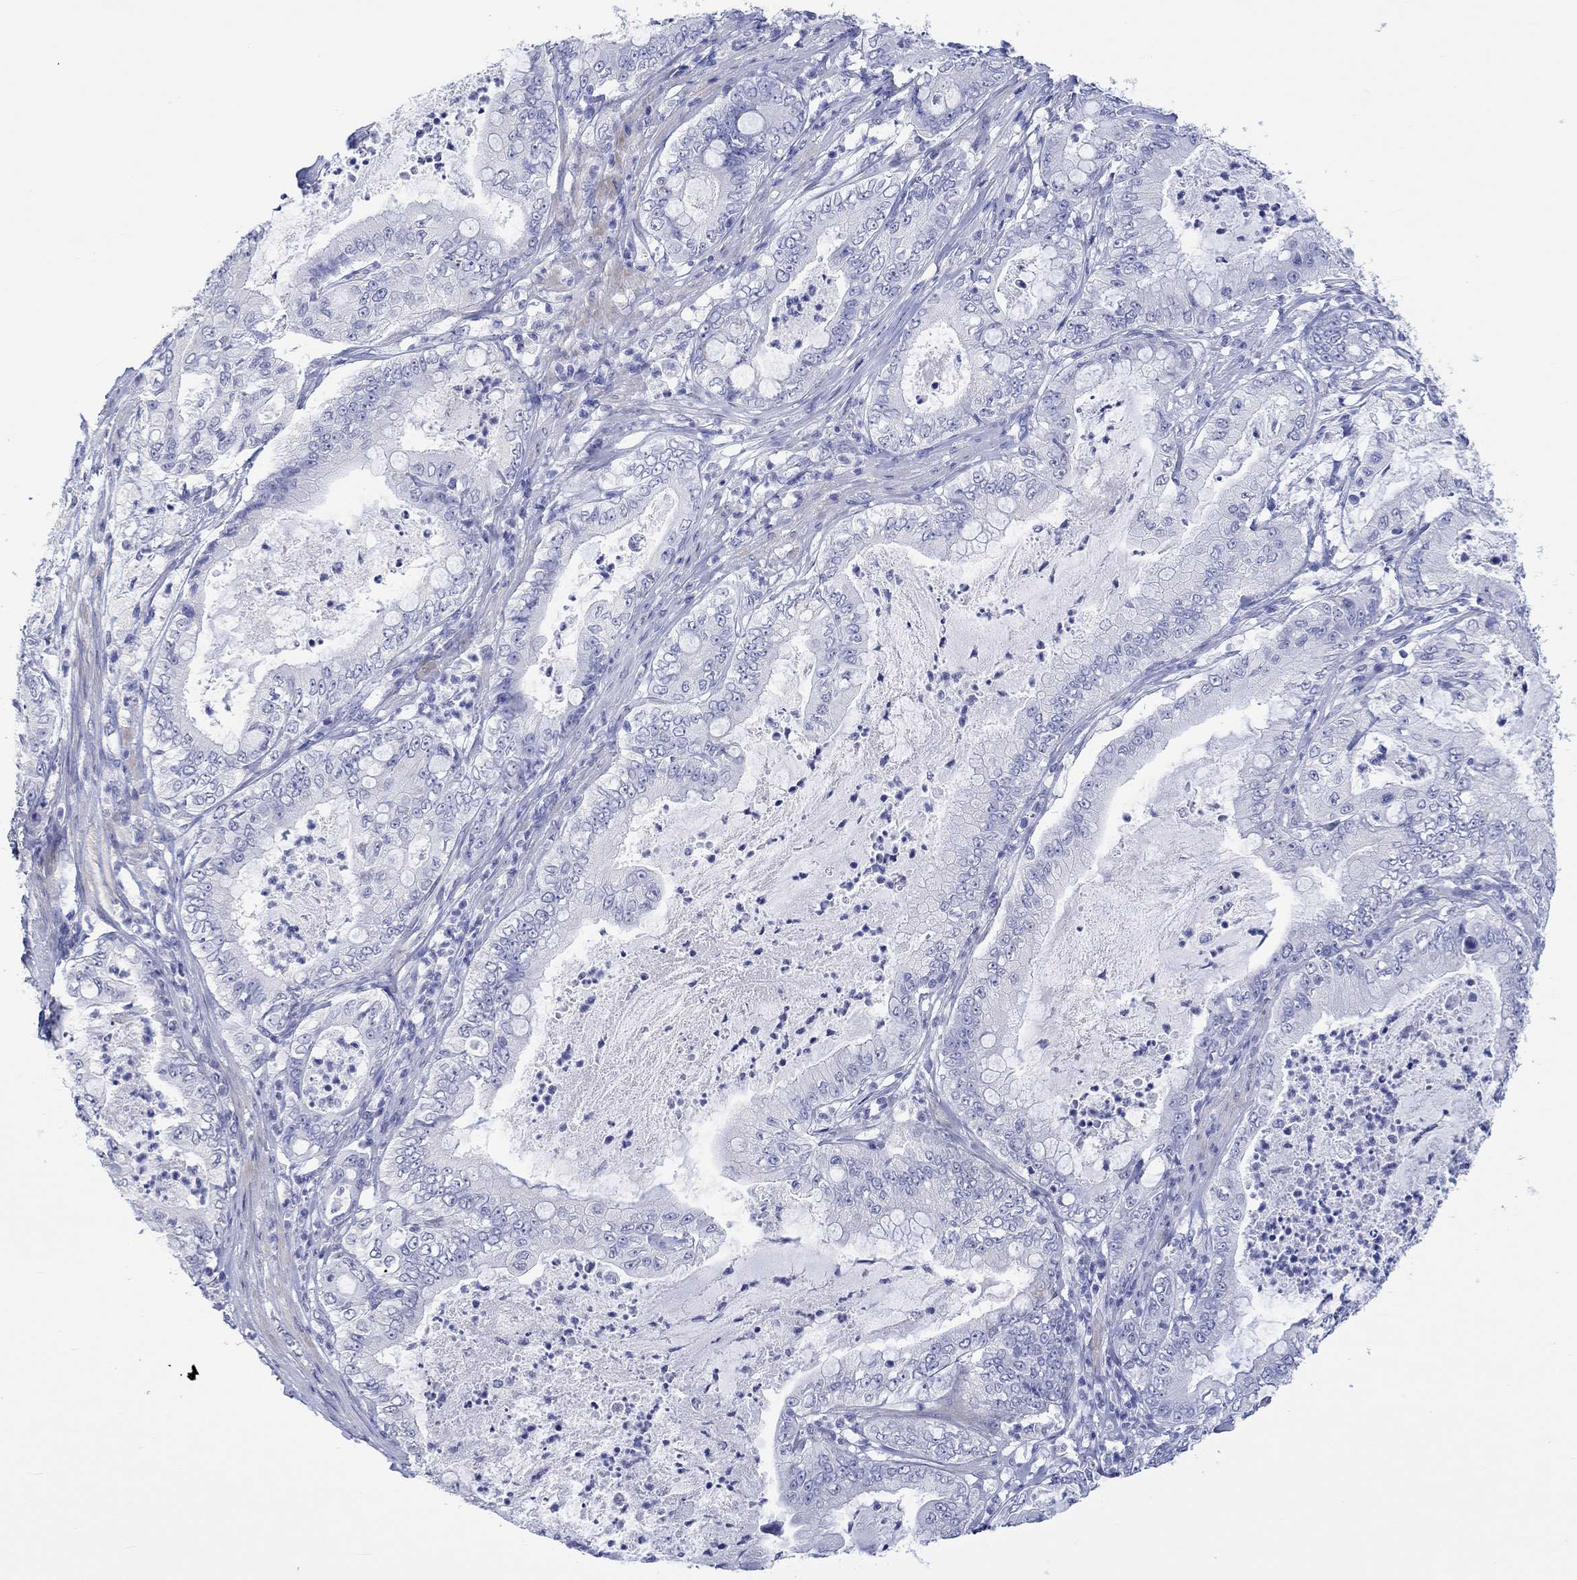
{"staining": {"intensity": "negative", "quantity": "none", "location": "none"}, "tissue": "pancreatic cancer", "cell_type": "Tumor cells", "image_type": "cancer", "snomed": [{"axis": "morphology", "description": "Adenocarcinoma, NOS"}, {"axis": "topography", "description": "Pancreas"}], "caption": "IHC image of pancreatic adenocarcinoma stained for a protein (brown), which shows no expression in tumor cells.", "gene": "MSI1", "patient": {"sex": "male", "age": 71}}